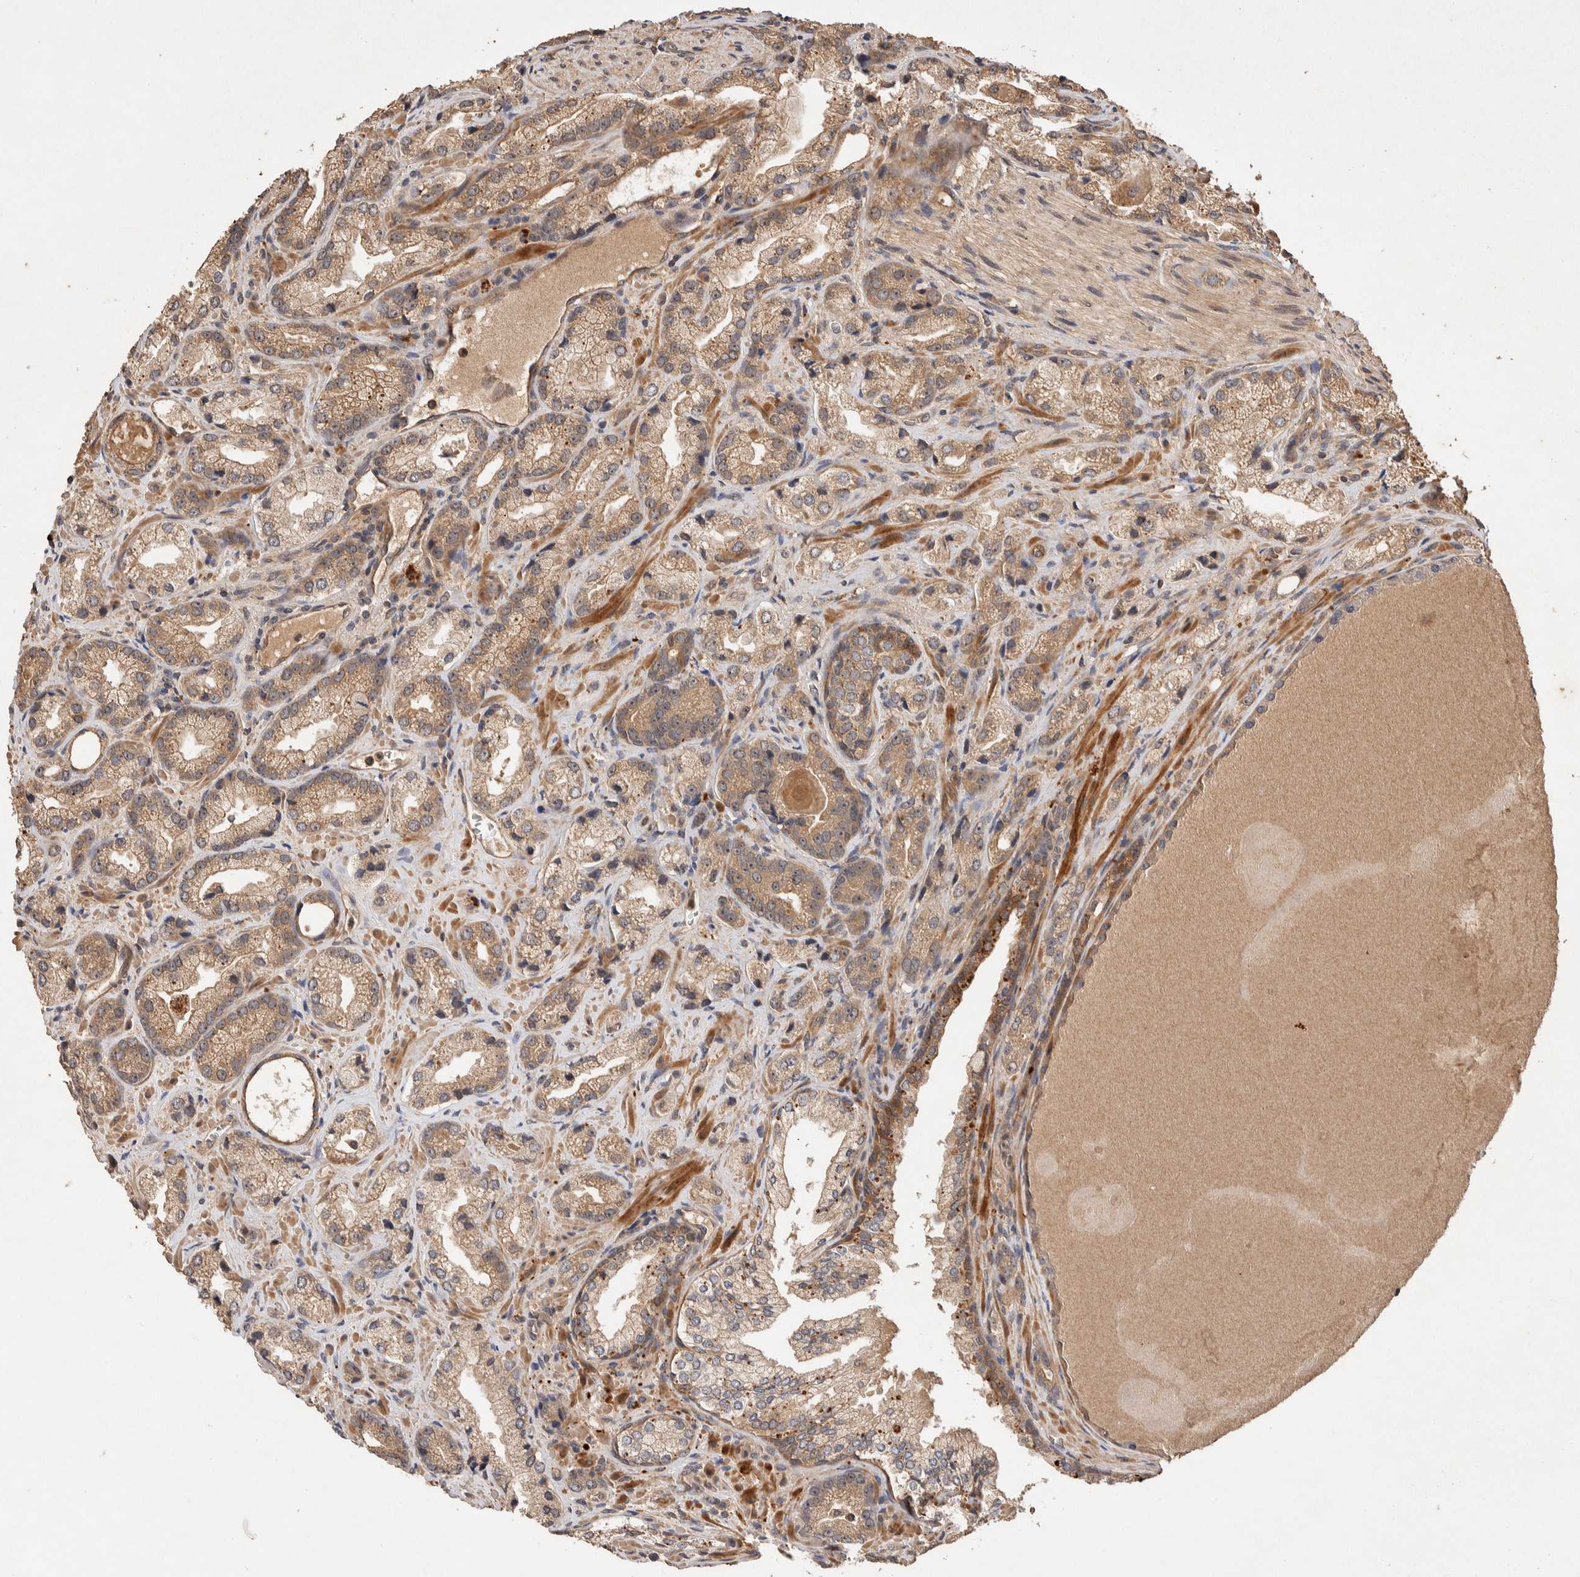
{"staining": {"intensity": "moderate", "quantity": ">75%", "location": "cytoplasmic/membranous"}, "tissue": "prostate cancer", "cell_type": "Tumor cells", "image_type": "cancer", "snomed": [{"axis": "morphology", "description": "Adenocarcinoma, High grade"}, {"axis": "topography", "description": "Prostate"}], "caption": "A medium amount of moderate cytoplasmic/membranous expression is seen in about >75% of tumor cells in prostate cancer tissue.", "gene": "NSMAF", "patient": {"sex": "male", "age": 63}}